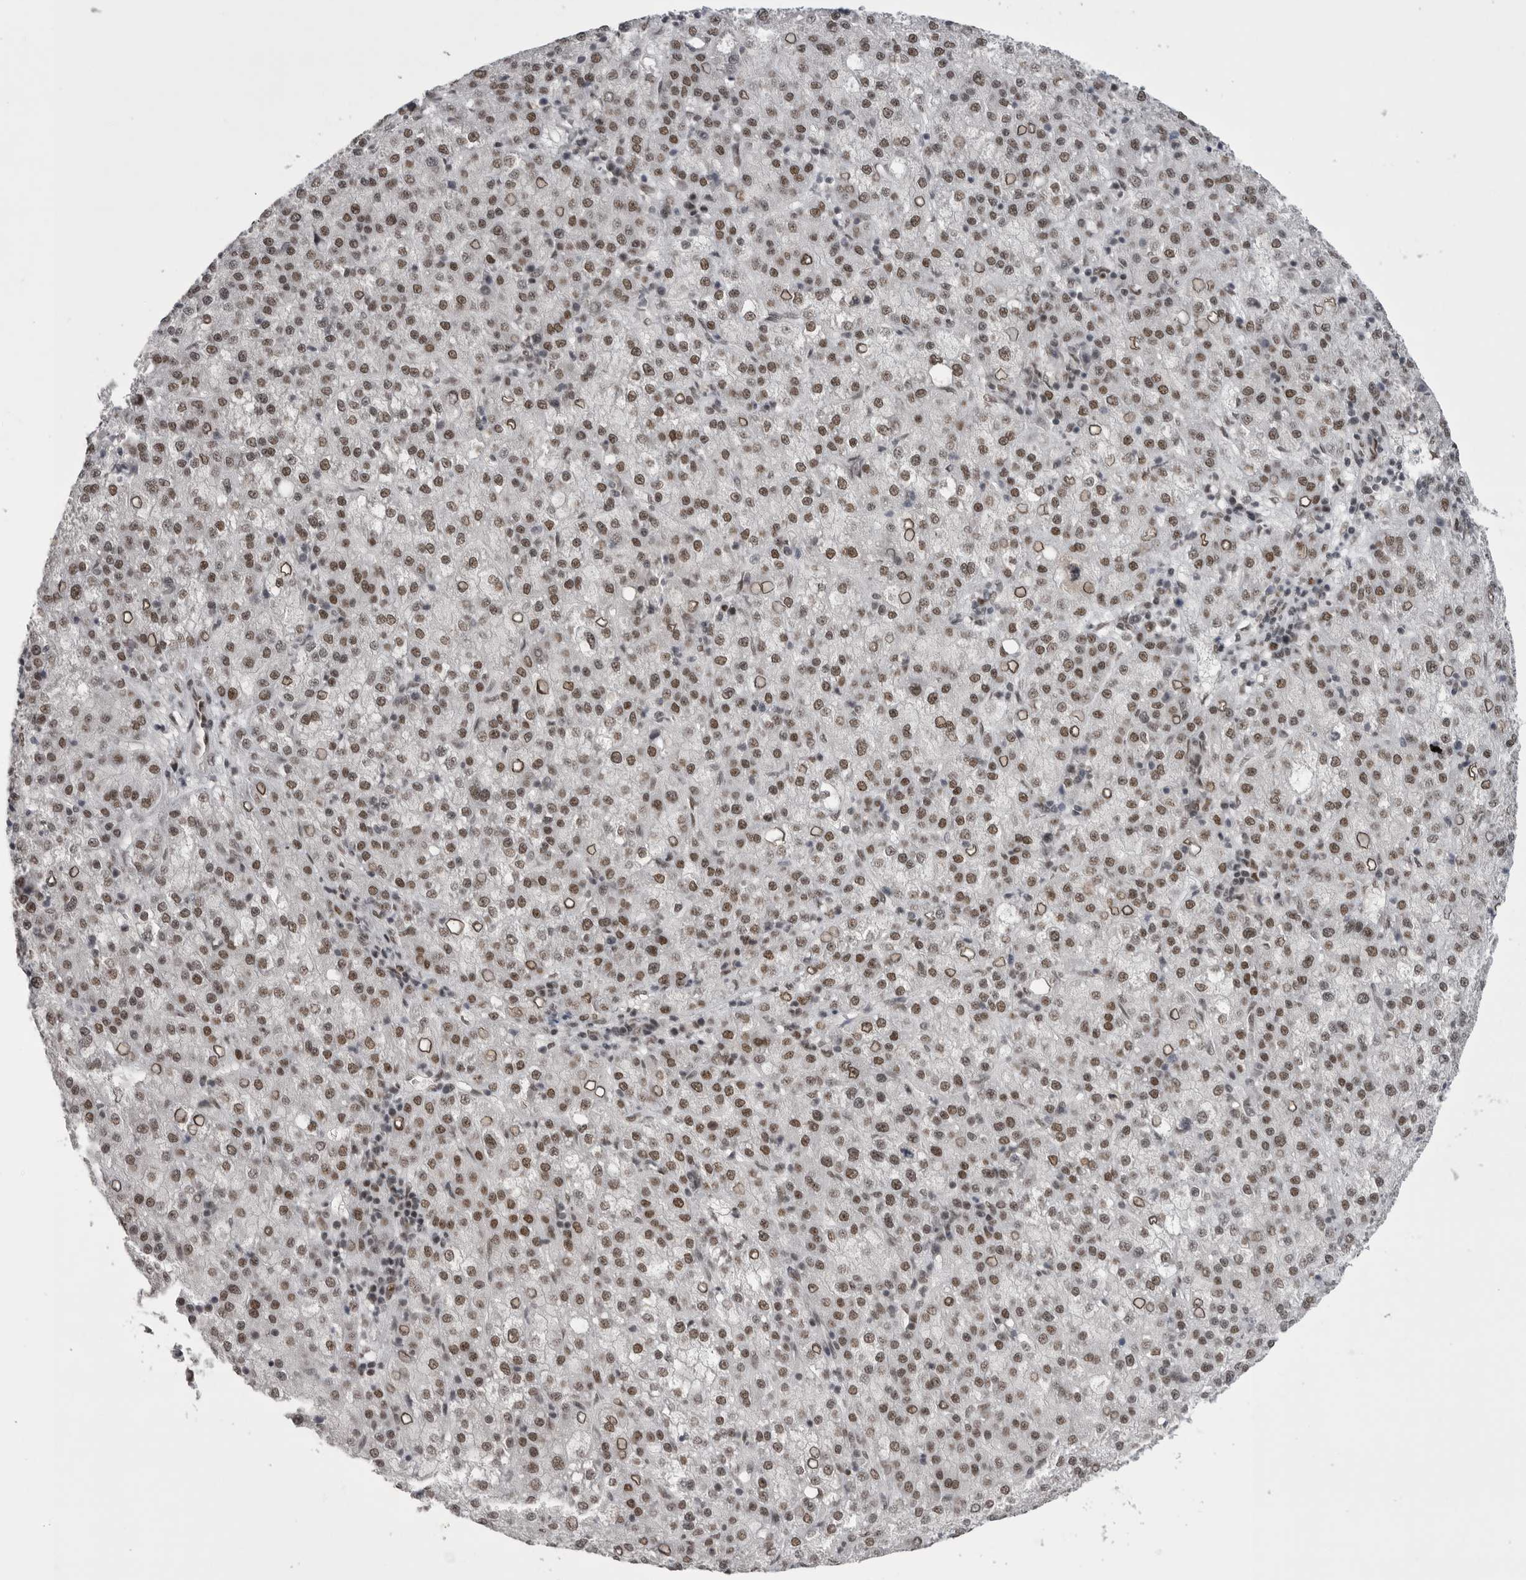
{"staining": {"intensity": "moderate", "quantity": ">75%", "location": "nuclear"}, "tissue": "liver cancer", "cell_type": "Tumor cells", "image_type": "cancer", "snomed": [{"axis": "morphology", "description": "Carcinoma, Hepatocellular, NOS"}, {"axis": "topography", "description": "Liver"}], "caption": "Immunohistochemistry (IHC) (DAB (3,3'-diaminobenzidine)) staining of hepatocellular carcinoma (liver) exhibits moderate nuclear protein positivity in about >75% of tumor cells. (Stains: DAB in brown, nuclei in blue, Microscopy: brightfield microscopy at high magnification).", "gene": "POU5F1", "patient": {"sex": "female", "age": 58}}